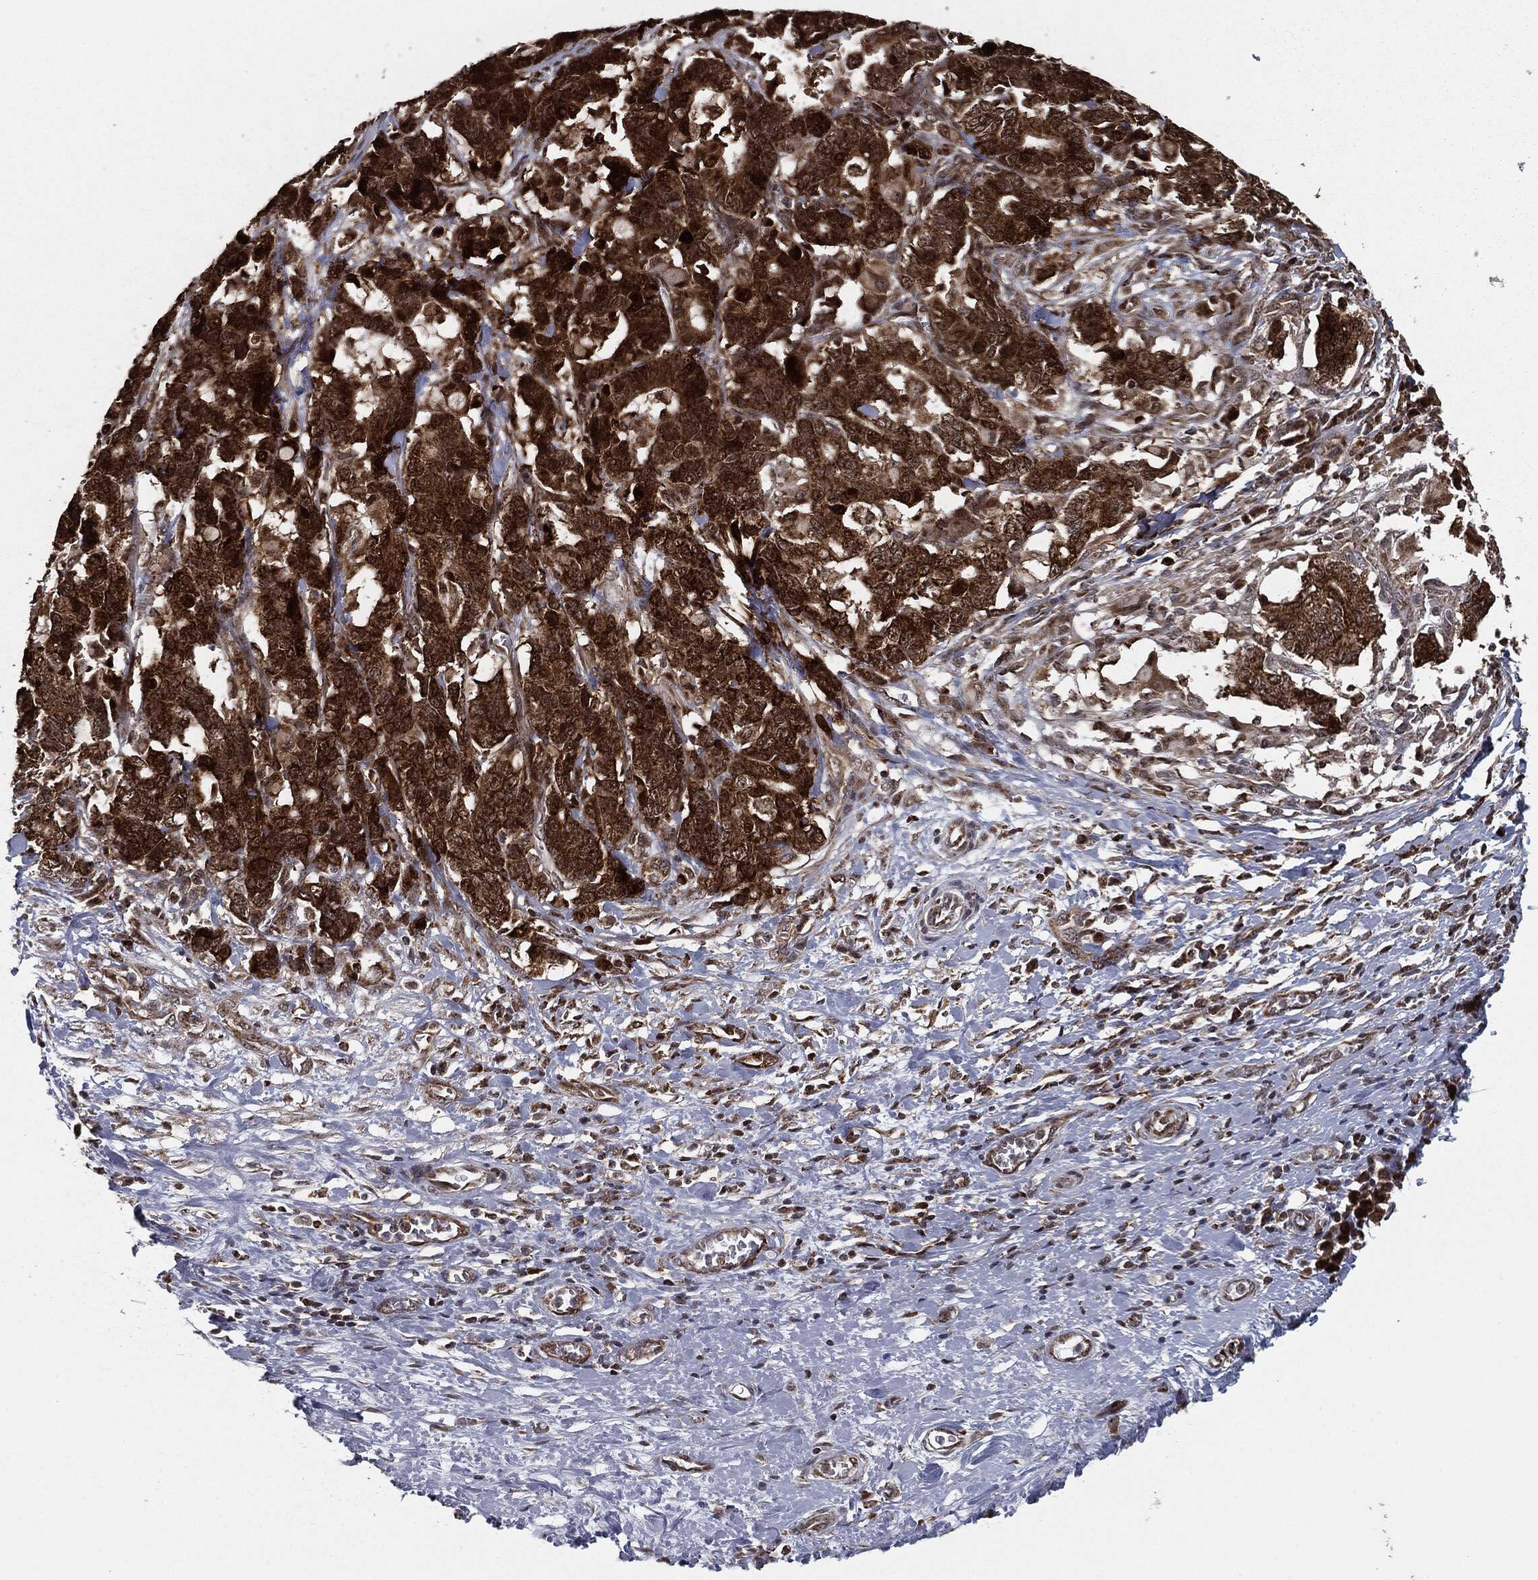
{"staining": {"intensity": "strong", "quantity": ">75%", "location": "cytoplasmic/membranous"}, "tissue": "stomach cancer", "cell_type": "Tumor cells", "image_type": "cancer", "snomed": [{"axis": "morphology", "description": "Normal tissue, NOS"}, {"axis": "morphology", "description": "Adenocarcinoma, NOS"}, {"axis": "topography", "description": "Stomach"}], "caption": "This photomicrograph shows immunohistochemistry staining of human stomach cancer, with high strong cytoplasmic/membranous positivity in approximately >75% of tumor cells.", "gene": "CHCHD2", "patient": {"sex": "female", "age": 64}}